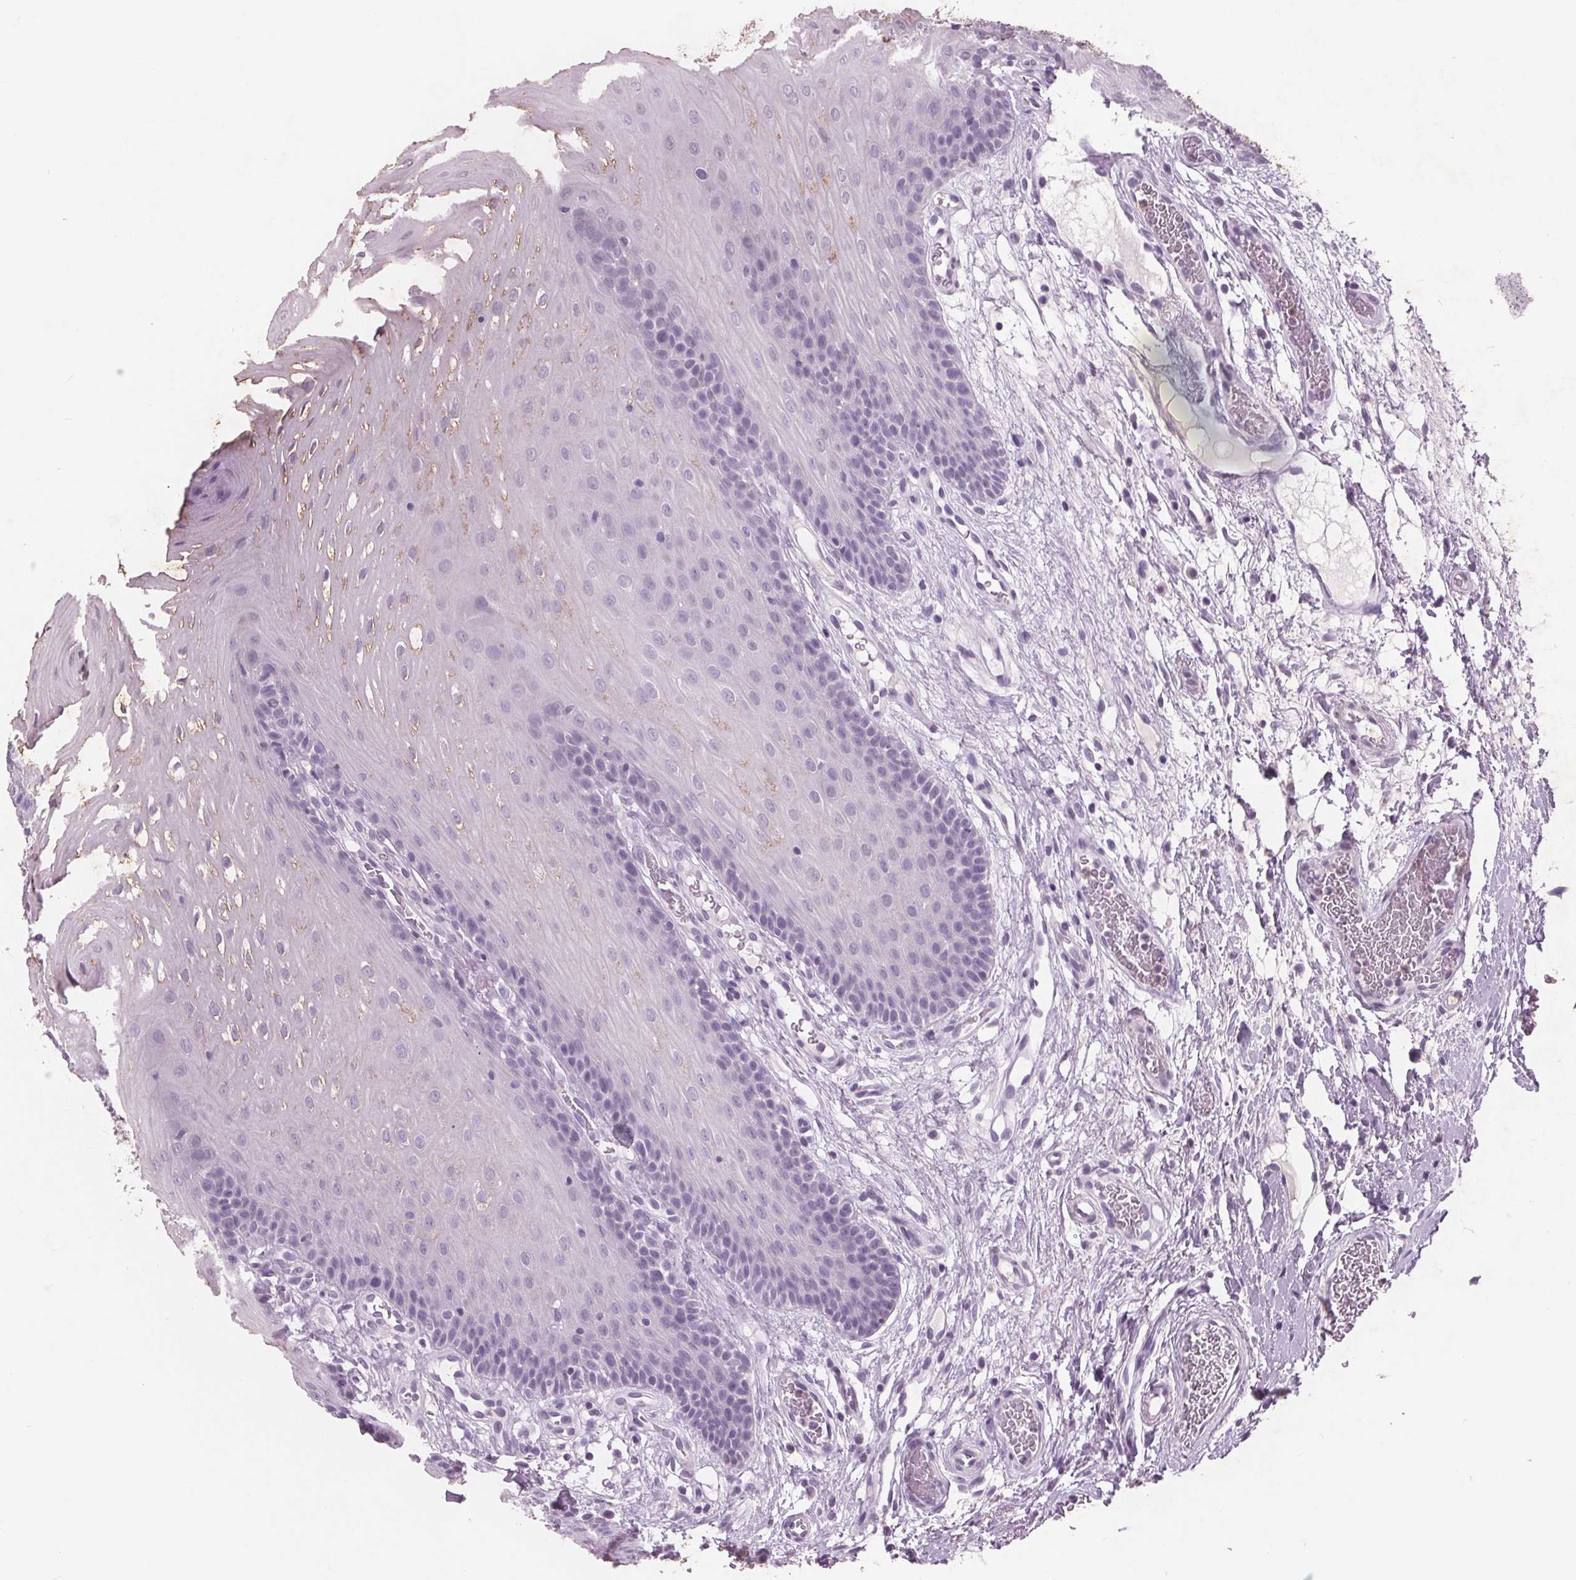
{"staining": {"intensity": "moderate", "quantity": "<25%", "location": "cytoplasmic/membranous"}, "tissue": "oral mucosa", "cell_type": "Squamous epithelial cells", "image_type": "normal", "snomed": [{"axis": "morphology", "description": "Normal tissue, NOS"}, {"axis": "morphology", "description": "Squamous cell carcinoma, NOS"}, {"axis": "topography", "description": "Oral tissue"}, {"axis": "topography", "description": "Head-Neck"}], "caption": "An immunohistochemistry histopathology image of normal tissue is shown. Protein staining in brown shows moderate cytoplasmic/membranous positivity in oral mucosa within squamous epithelial cells.", "gene": "PTPN14", "patient": {"sex": "male", "age": 78}}